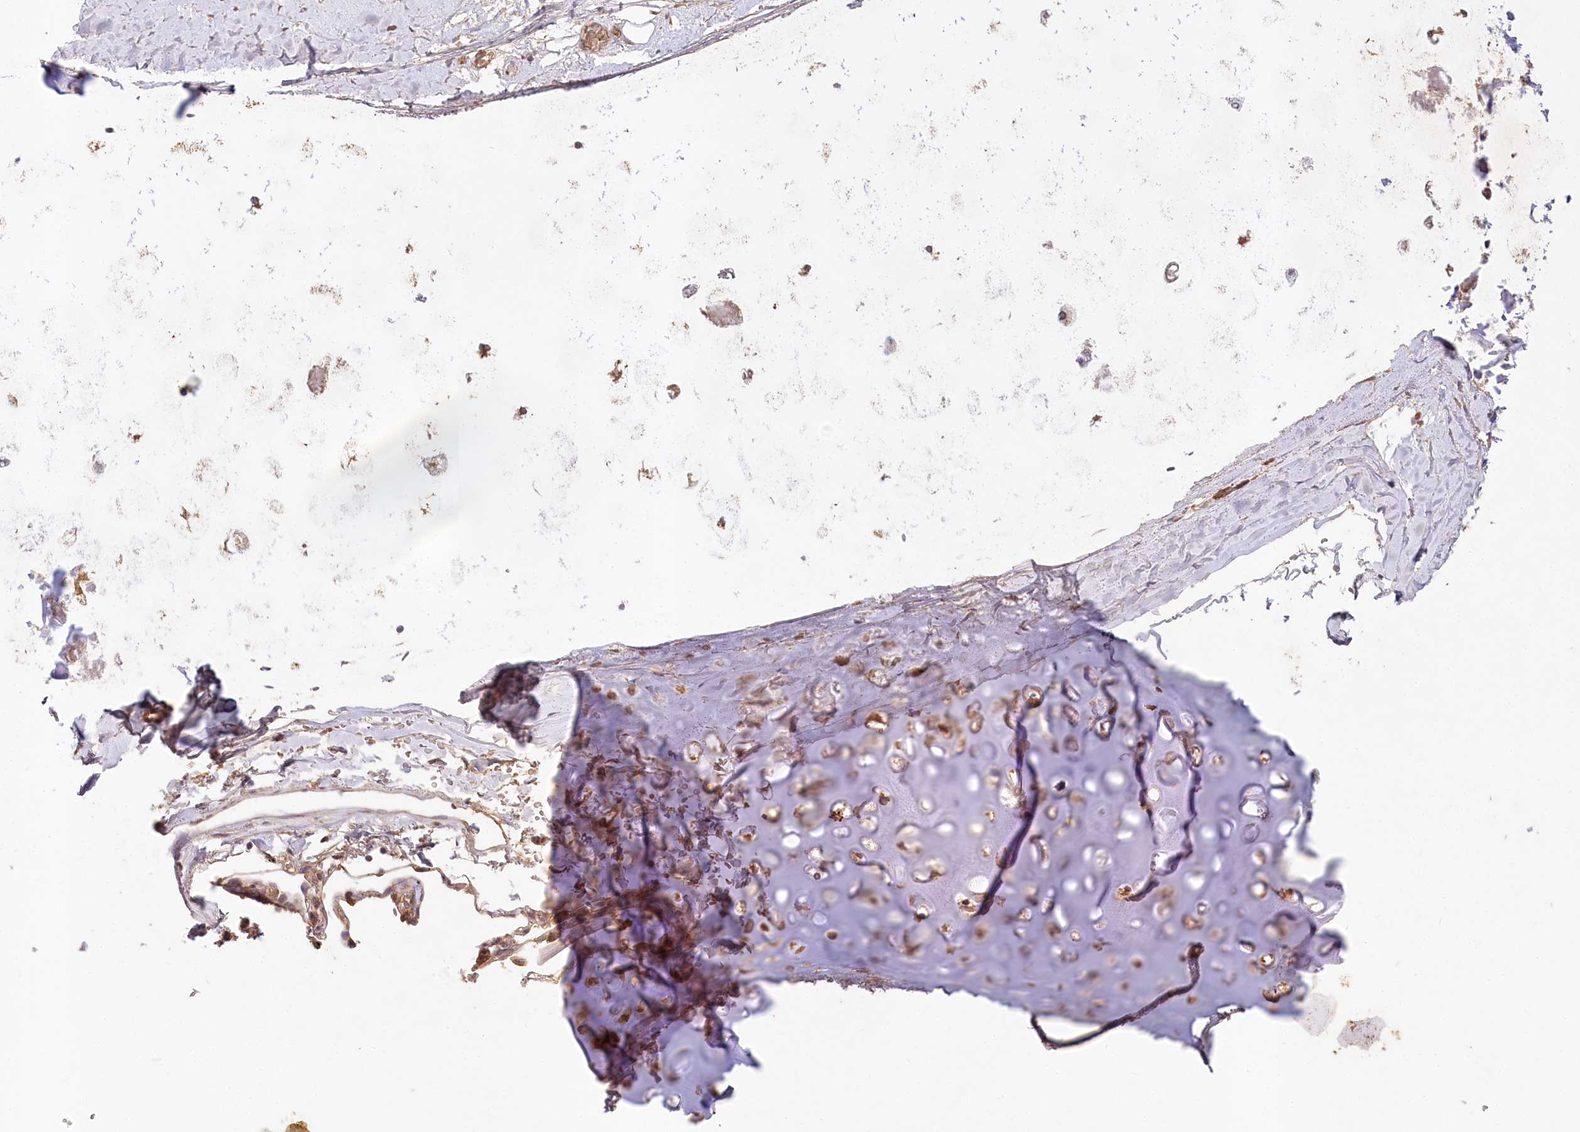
{"staining": {"intensity": "negative", "quantity": "none", "location": "none"}, "tissue": "adipose tissue", "cell_type": "Adipocytes", "image_type": "normal", "snomed": [{"axis": "morphology", "description": "Normal tissue, NOS"}, {"axis": "topography", "description": "Lymph node"}, {"axis": "topography", "description": "Bronchus"}], "caption": "Unremarkable adipose tissue was stained to show a protein in brown. There is no significant staining in adipocytes. Nuclei are stained in blue.", "gene": "IRAK1BP1", "patient": {"sex": "male", "age": 63}}